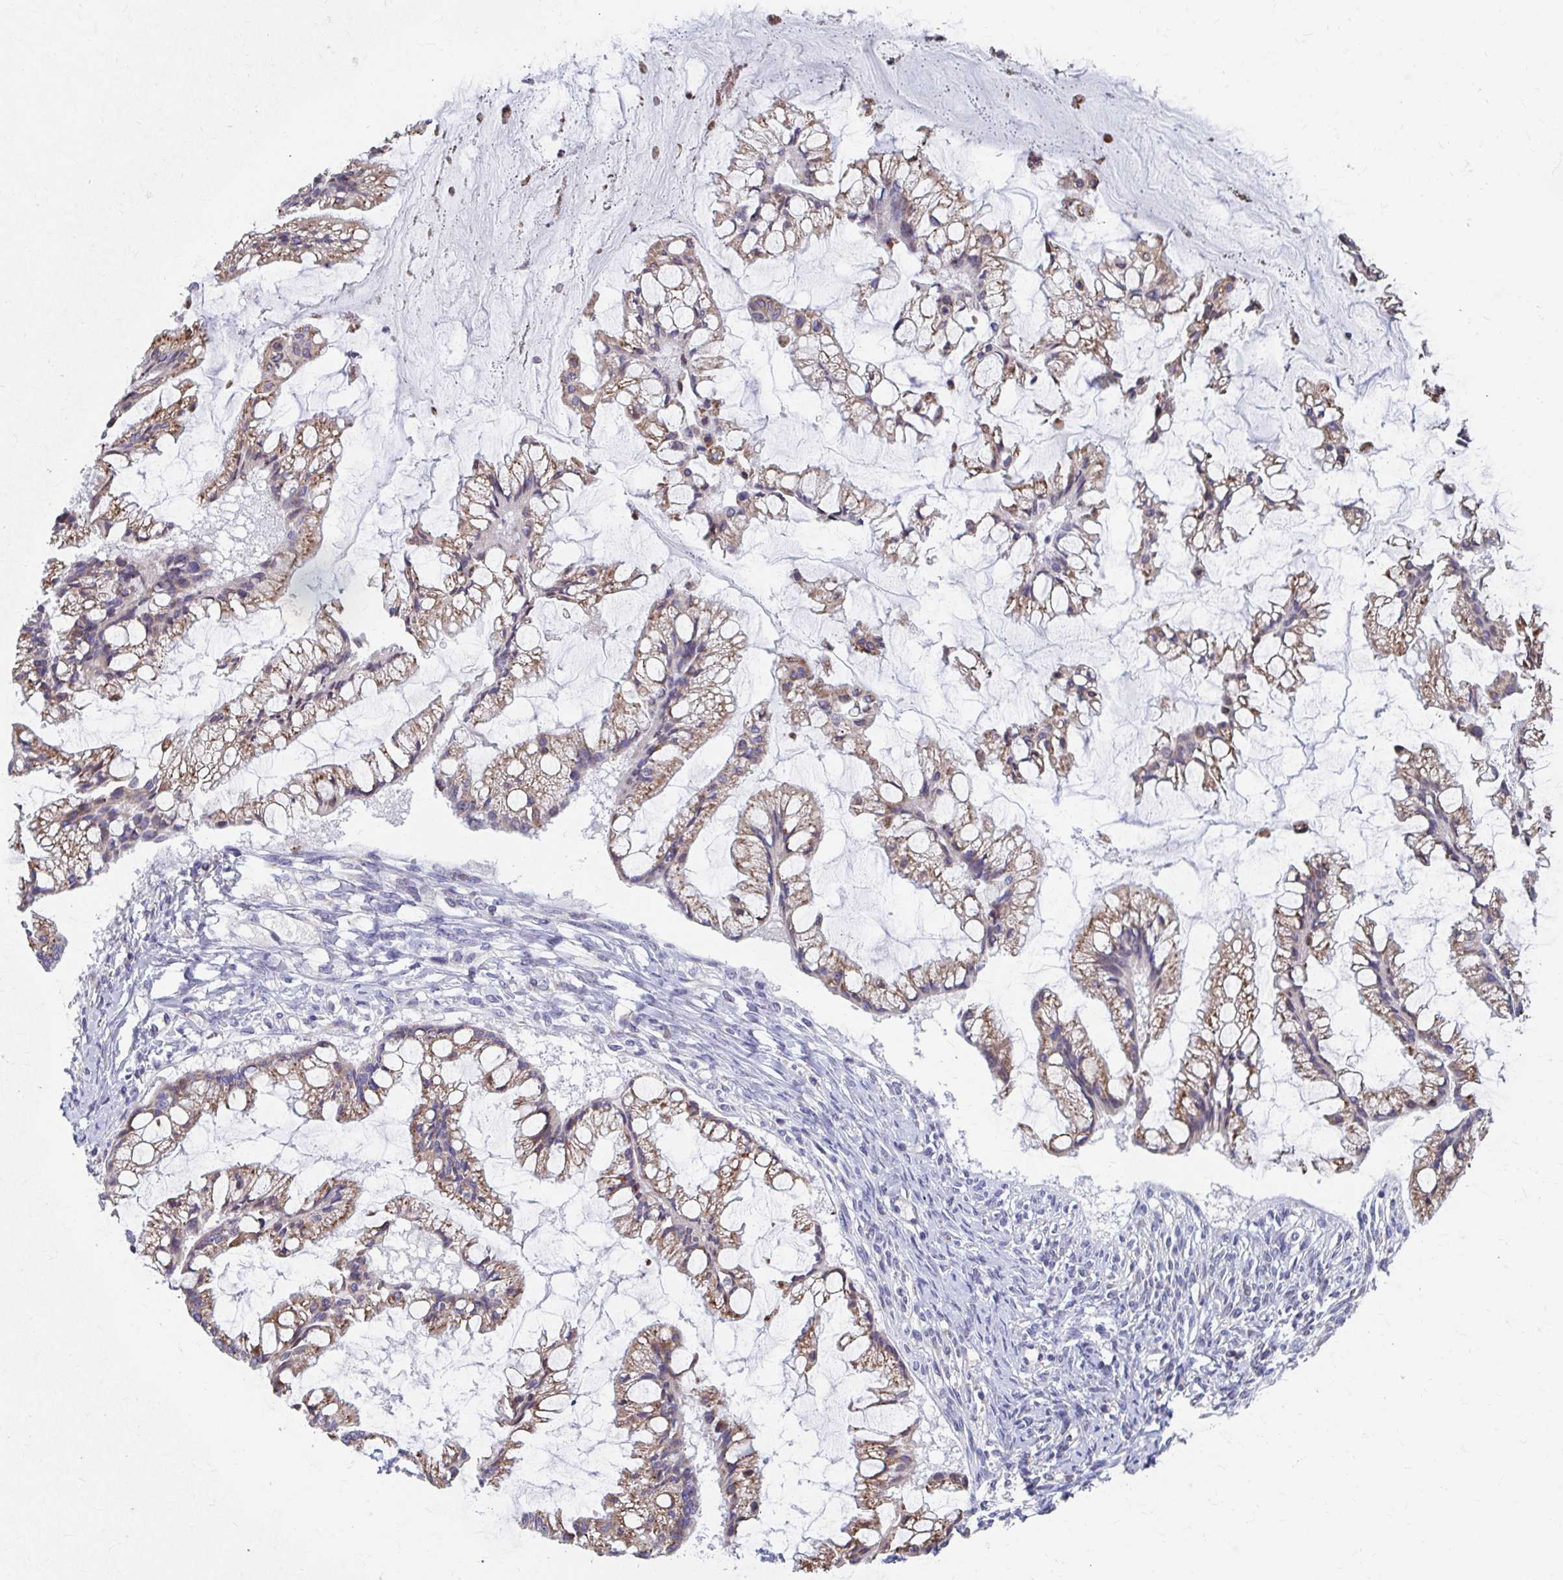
{"staining": {"intensity": "moderate", "quantity": ">75%", "location": "cytoplasmic/membranous"}, "tissue": "ovarian cancer", "cell_type": "Tumor cells", "image_type": "cancer", "snomed": [{"axis": "morphology", "description": "Cystadenocarcinoma, mucinous, NOS"}, {"axis": "topography", "description": "Ovary"}], "caption": "Moderate cytoplasmic/membranous protein staining is present in approximately >75% of tumor cells in ovarian mucinous cystadenocarcinoma.", "gene": "FKBP2", "patient": {"sex": "female", "age": 73}}